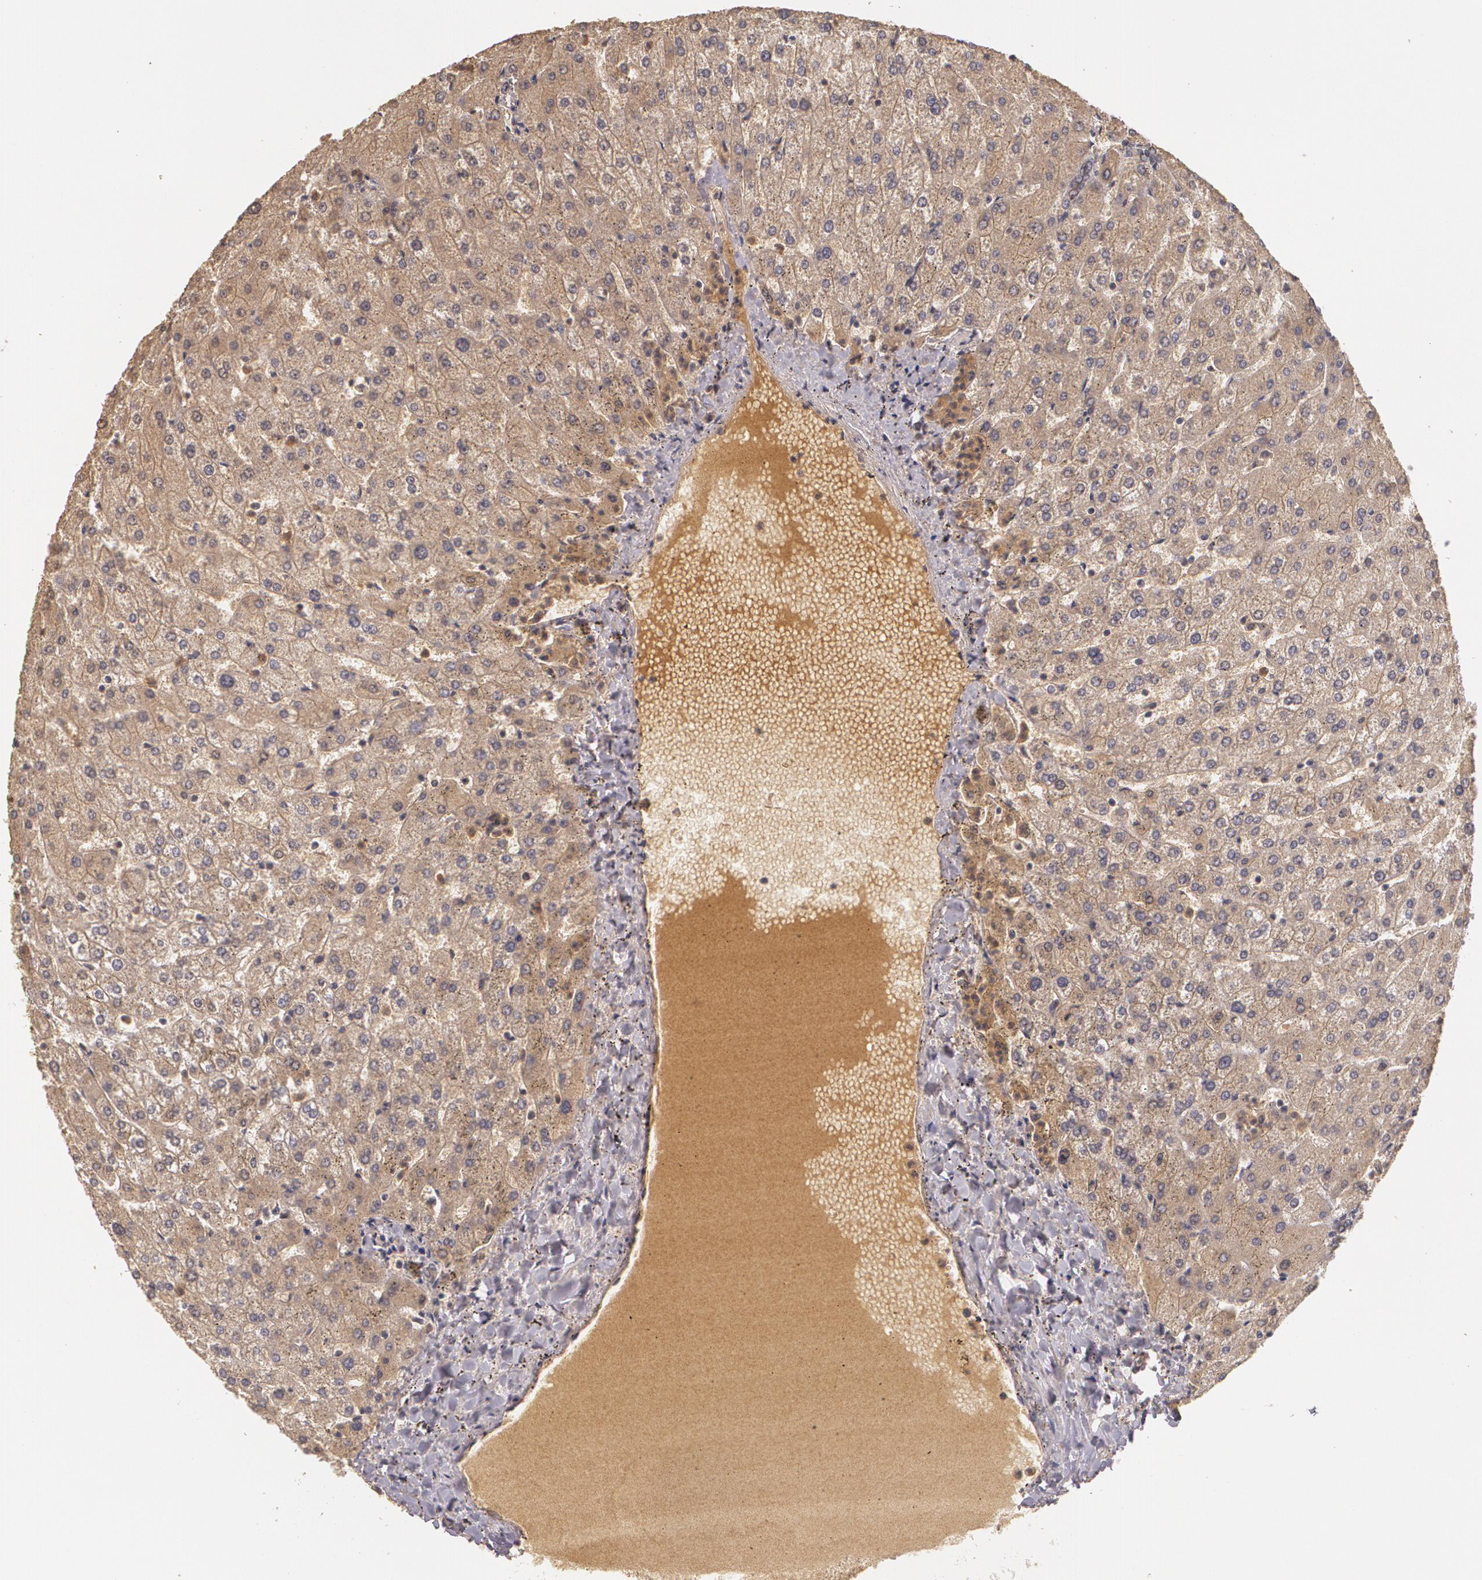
{"staining": {"intensity": "moderate", "quantity": ">75%", "location": "cytoplasmic/membranous"}, "tissue": "liver", "cell_type": "Hepatocytes", "image_type": "normal", "snomed": [{"axis": "morphology", "description": "Normal tissue, NOS"}, {"axis": "topography", "description": "Liver"}], "caption": "Immunohistochemistry (IHC) micrograph of normal human liver stained for a protein (brown), which displays medium levels of moderate cytoplasmic/membranous positivity in about >75% of hepatocytes.", "gene": "LRG1", "patient": {"sex": "female", "age": 32}}